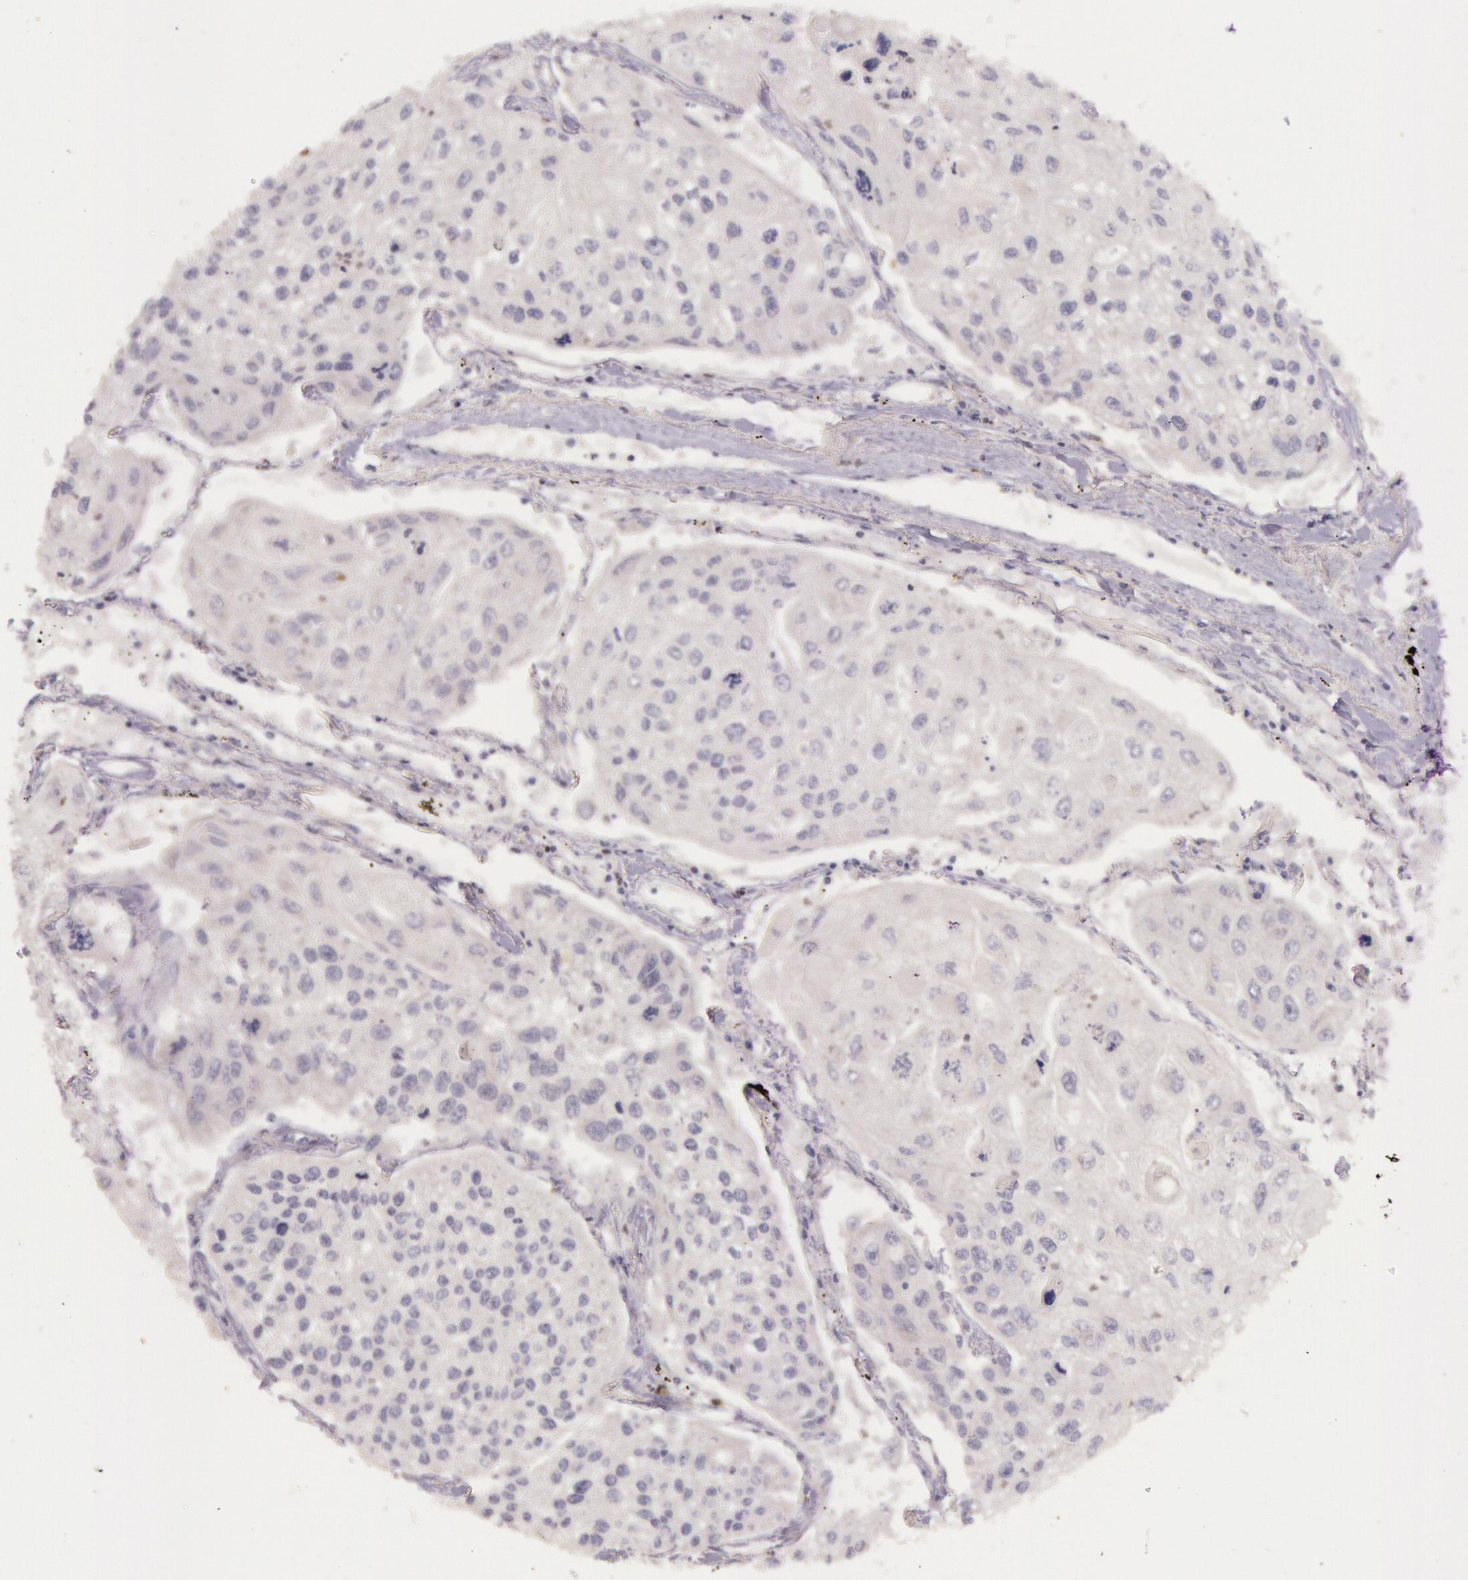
{"staining": {"intensity": "negative", "quantity": "none", "location": "none"}, "tissue": "lung cancer", "cell_type": "Tumor cells", "image_type": "cancer", "snomed": [{"axis": "morphology", "description": "Squamous cell carcinoma, NOS"}, {"axis": "topography", "description": "Lung"}], "caption": "IHC photomicrograph of neoplastic tissue: lung squamous cell carcinoma stained with DAB reveals no significant protein staining in tumor cells. (DAB immunohistochemistry, high magnification).", "gene": "RTL10", "patient": {"sex": "male", "age": 75}}